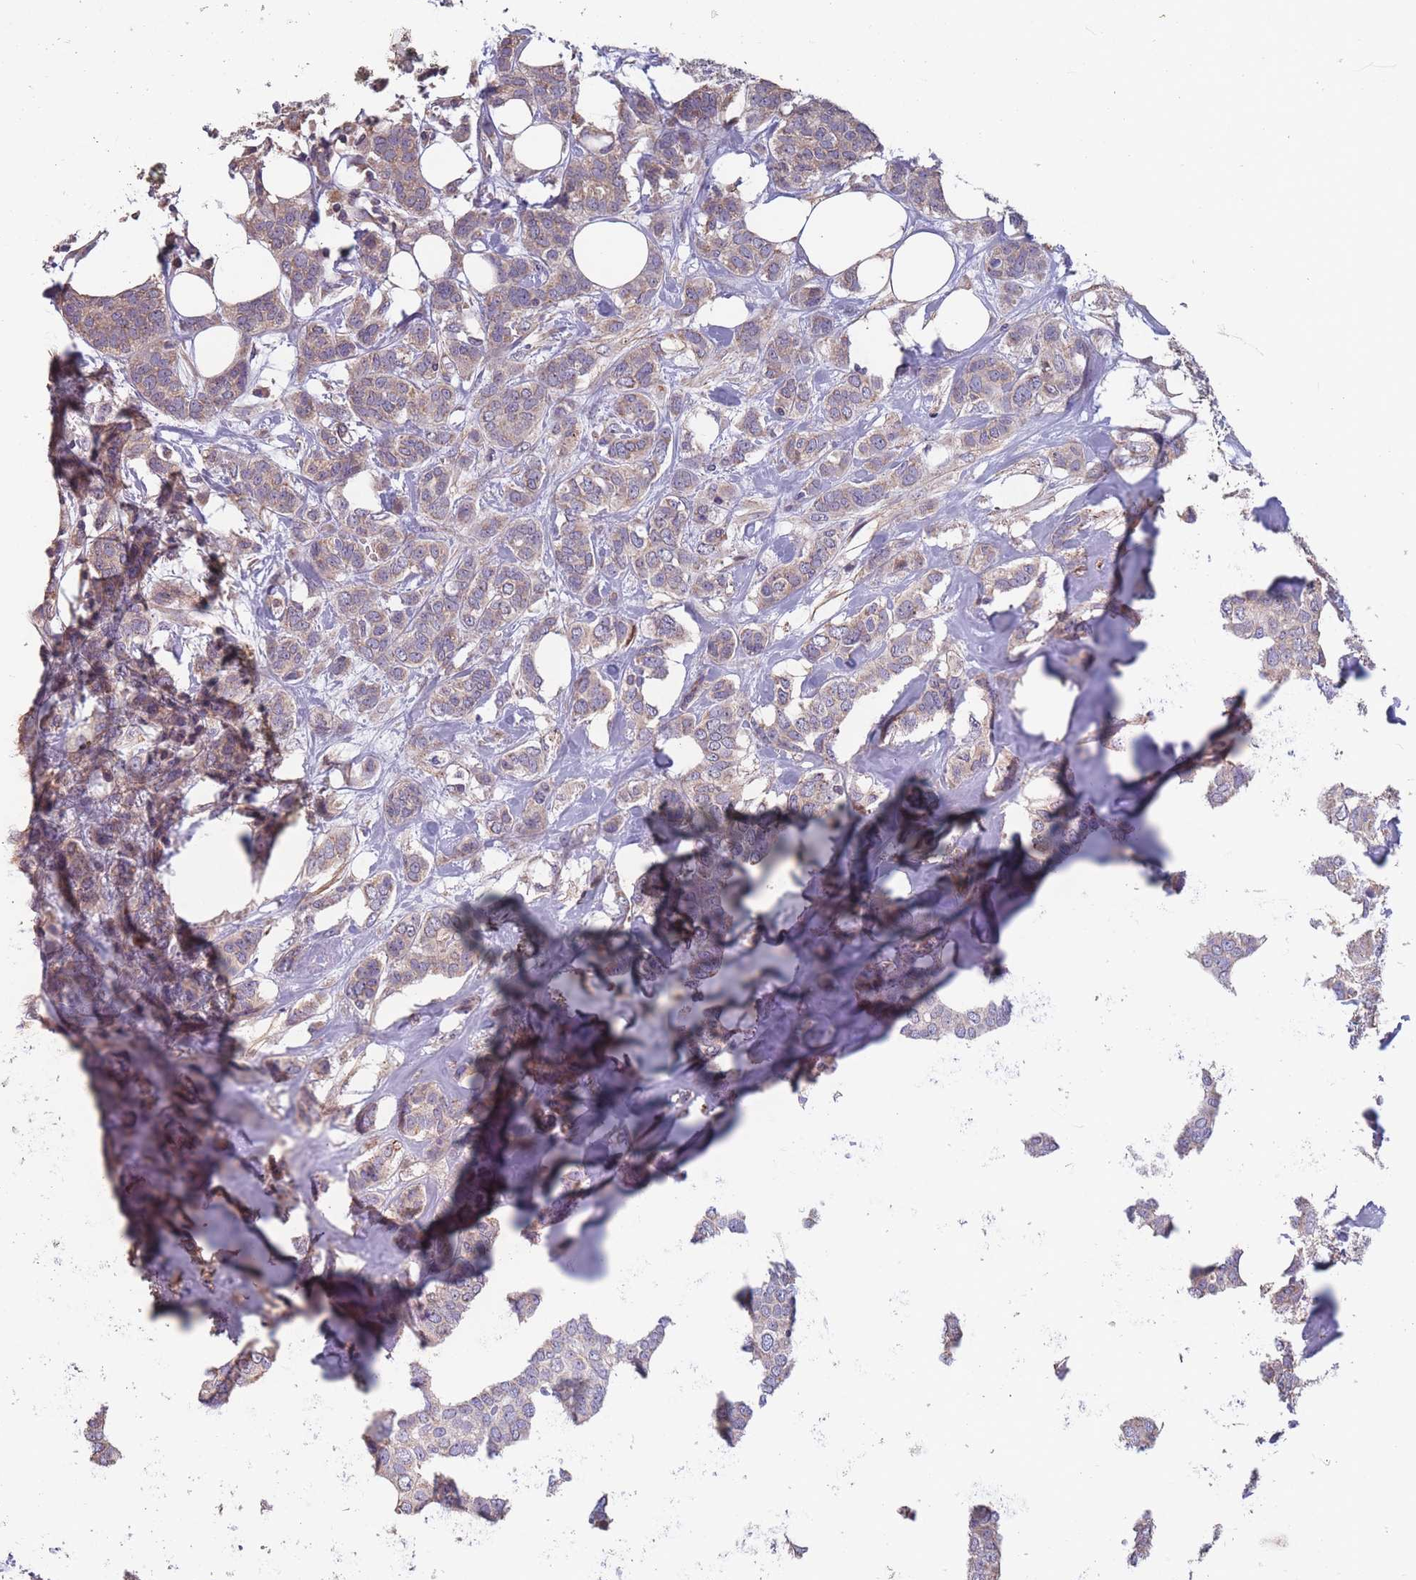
{"staining": {"intensity": "moderate", "quantity": "<25%", "location": "cytoplasmic/membranous"}, "tissue": "breast cancer", "cell_type": "Tumor cells", "image_type": "cancer", "snomed": [{"axis": "morphology", "description": "Duct carcinoma"}, {"axis": "topography", "description": "Breast"}], "caption": "Brown immunohistochemical staining in breast intraductal carcinoma displays moderate cytoplasmic/membranous expression in about <25% of tumor cells.", "gene": "TOMM40L", "patient": {"sex": "female", "age": 72}}